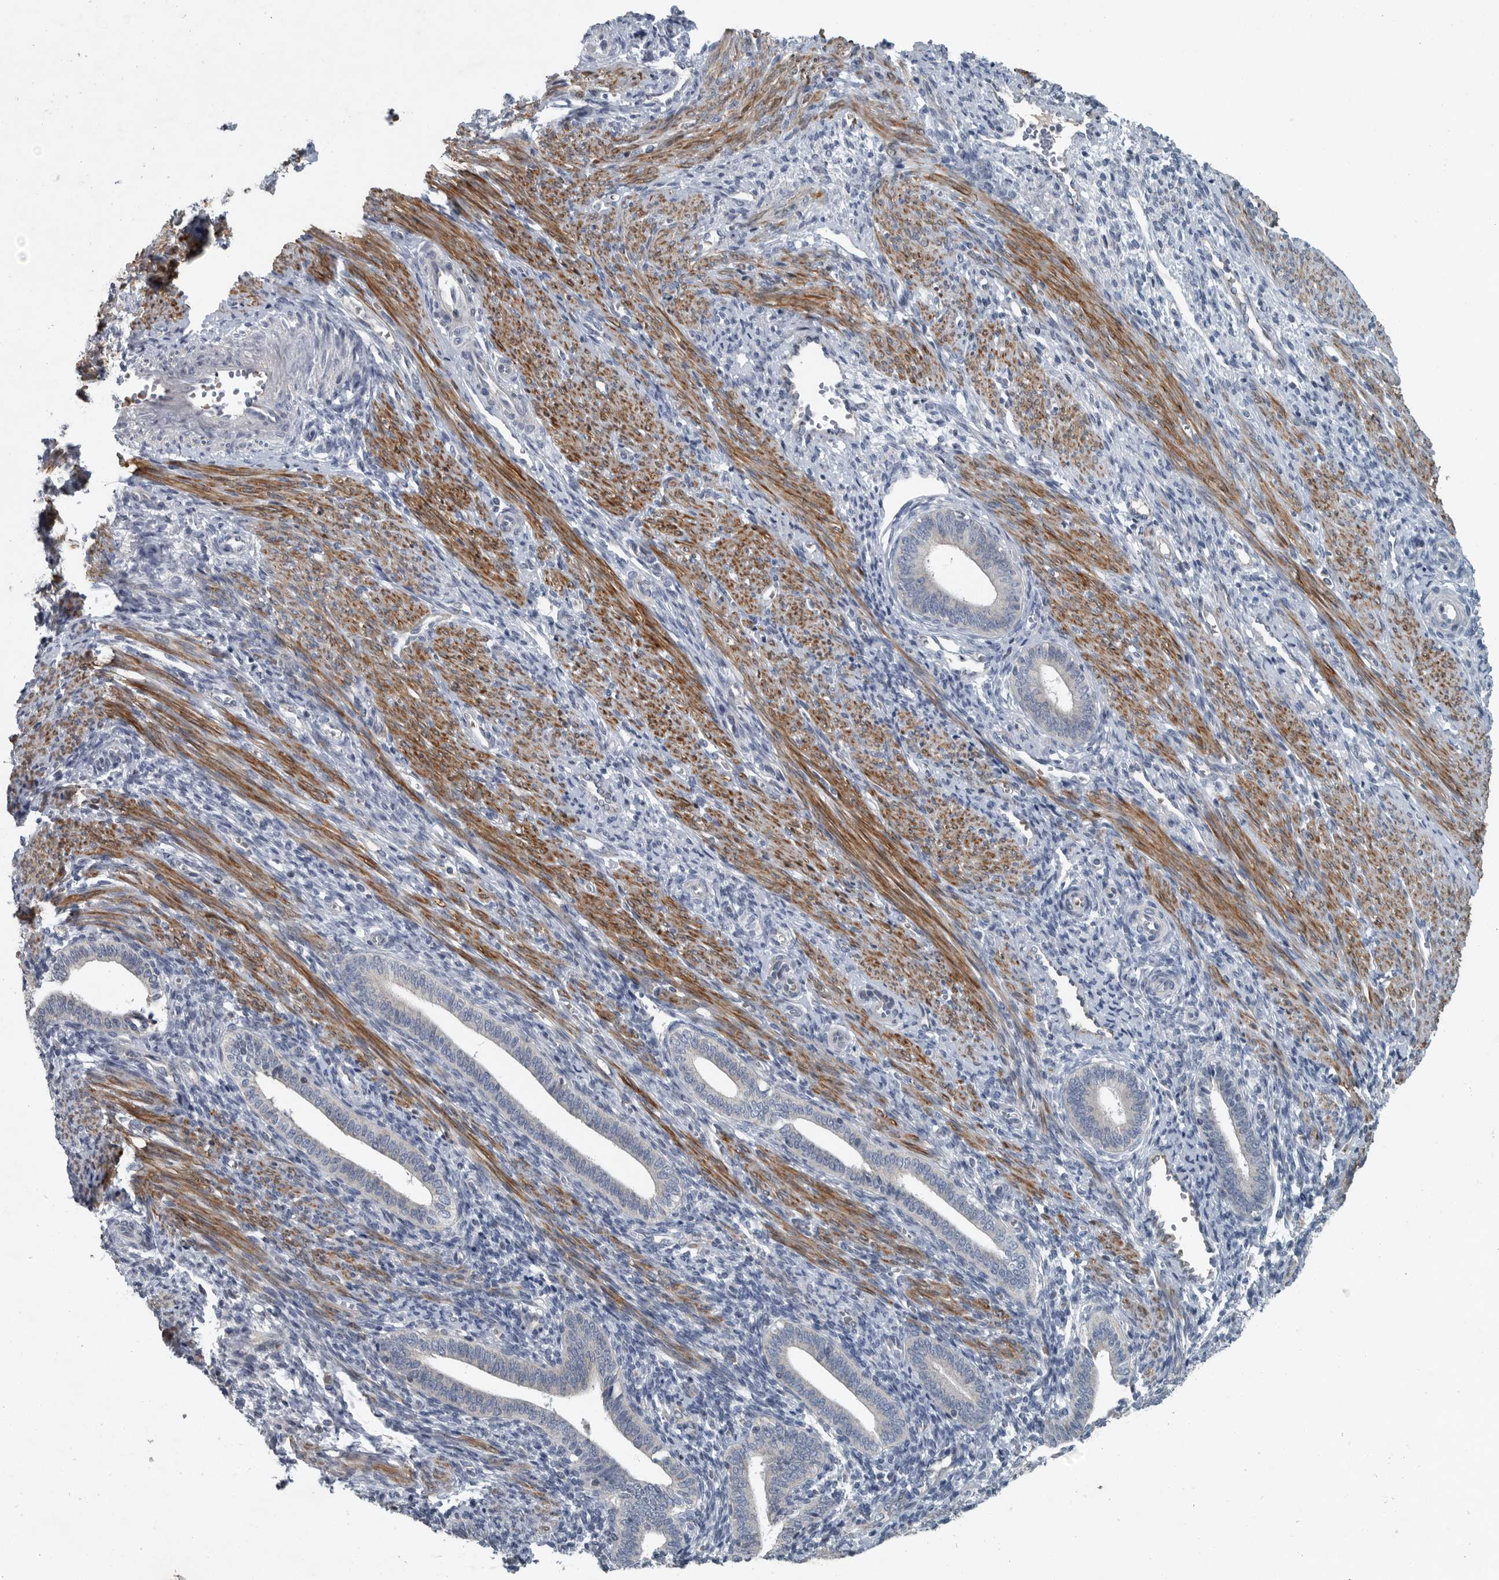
{"staining": {"intensity": "negative", "quantity": "none", "location": "none"}, "tissue": "endometrium", "cell_type": "Cells in endometrial stroma", "image_type": "normal", "snomed": [{"axis": "morphology", "description": "Normal tissue, NOS"}, {"axis": "topography", "description": "Uterus"}, {"axis": "topography", "description": "Endometrium"}], "caption": "Photomicrograph shows no protein staining in cells in endometrial stroma of normal endometrium.", "gene": "MPP3", "patient": {"sex": "female", "age": 33}}